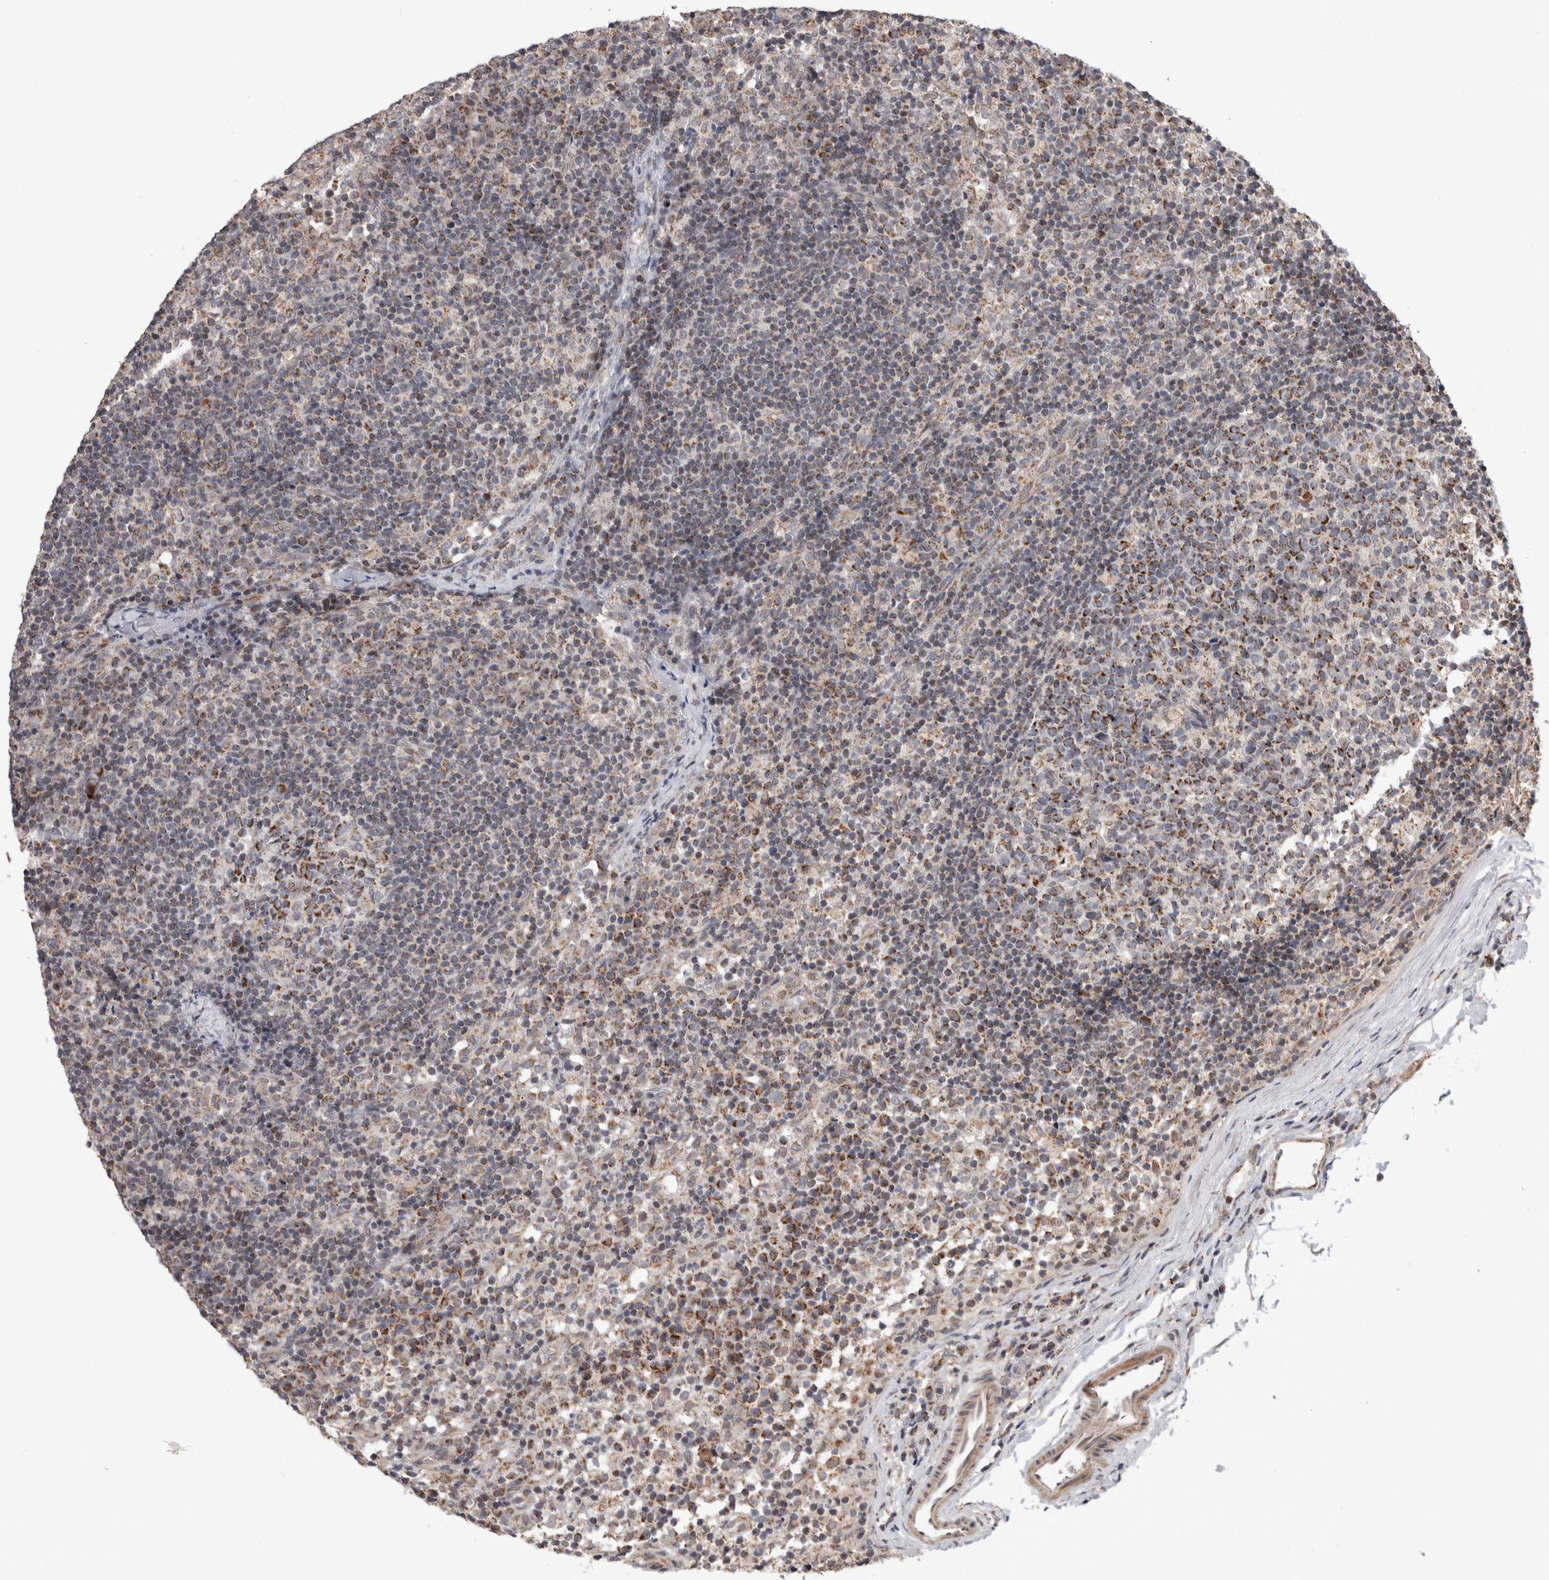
{"staining": {"intensity": "moderate", "quantity": ">75%", "location": "cytoplasmic/membranous"}, "tissue": "lymph node", "cell_type": "Germinal center cells", "image_type": "normal", "snomed": [{"axis": "morphology", "description": "Normal tissue, NOS"}, {"axis": "morphology", "description": "Inflammation, NOS"}, {"axis": "topography", "description": "Lymph node"}], "caption": "Immunohistochemistry (IHC) of benign human lymph node displays medium levels of moderate cytoplasmic/membranous positivity in approximately >75% of germinal center cells. Nuclei are stained in blue.", "gene": "MRPL37", "patient": {"sex": "male", "age": 55}}